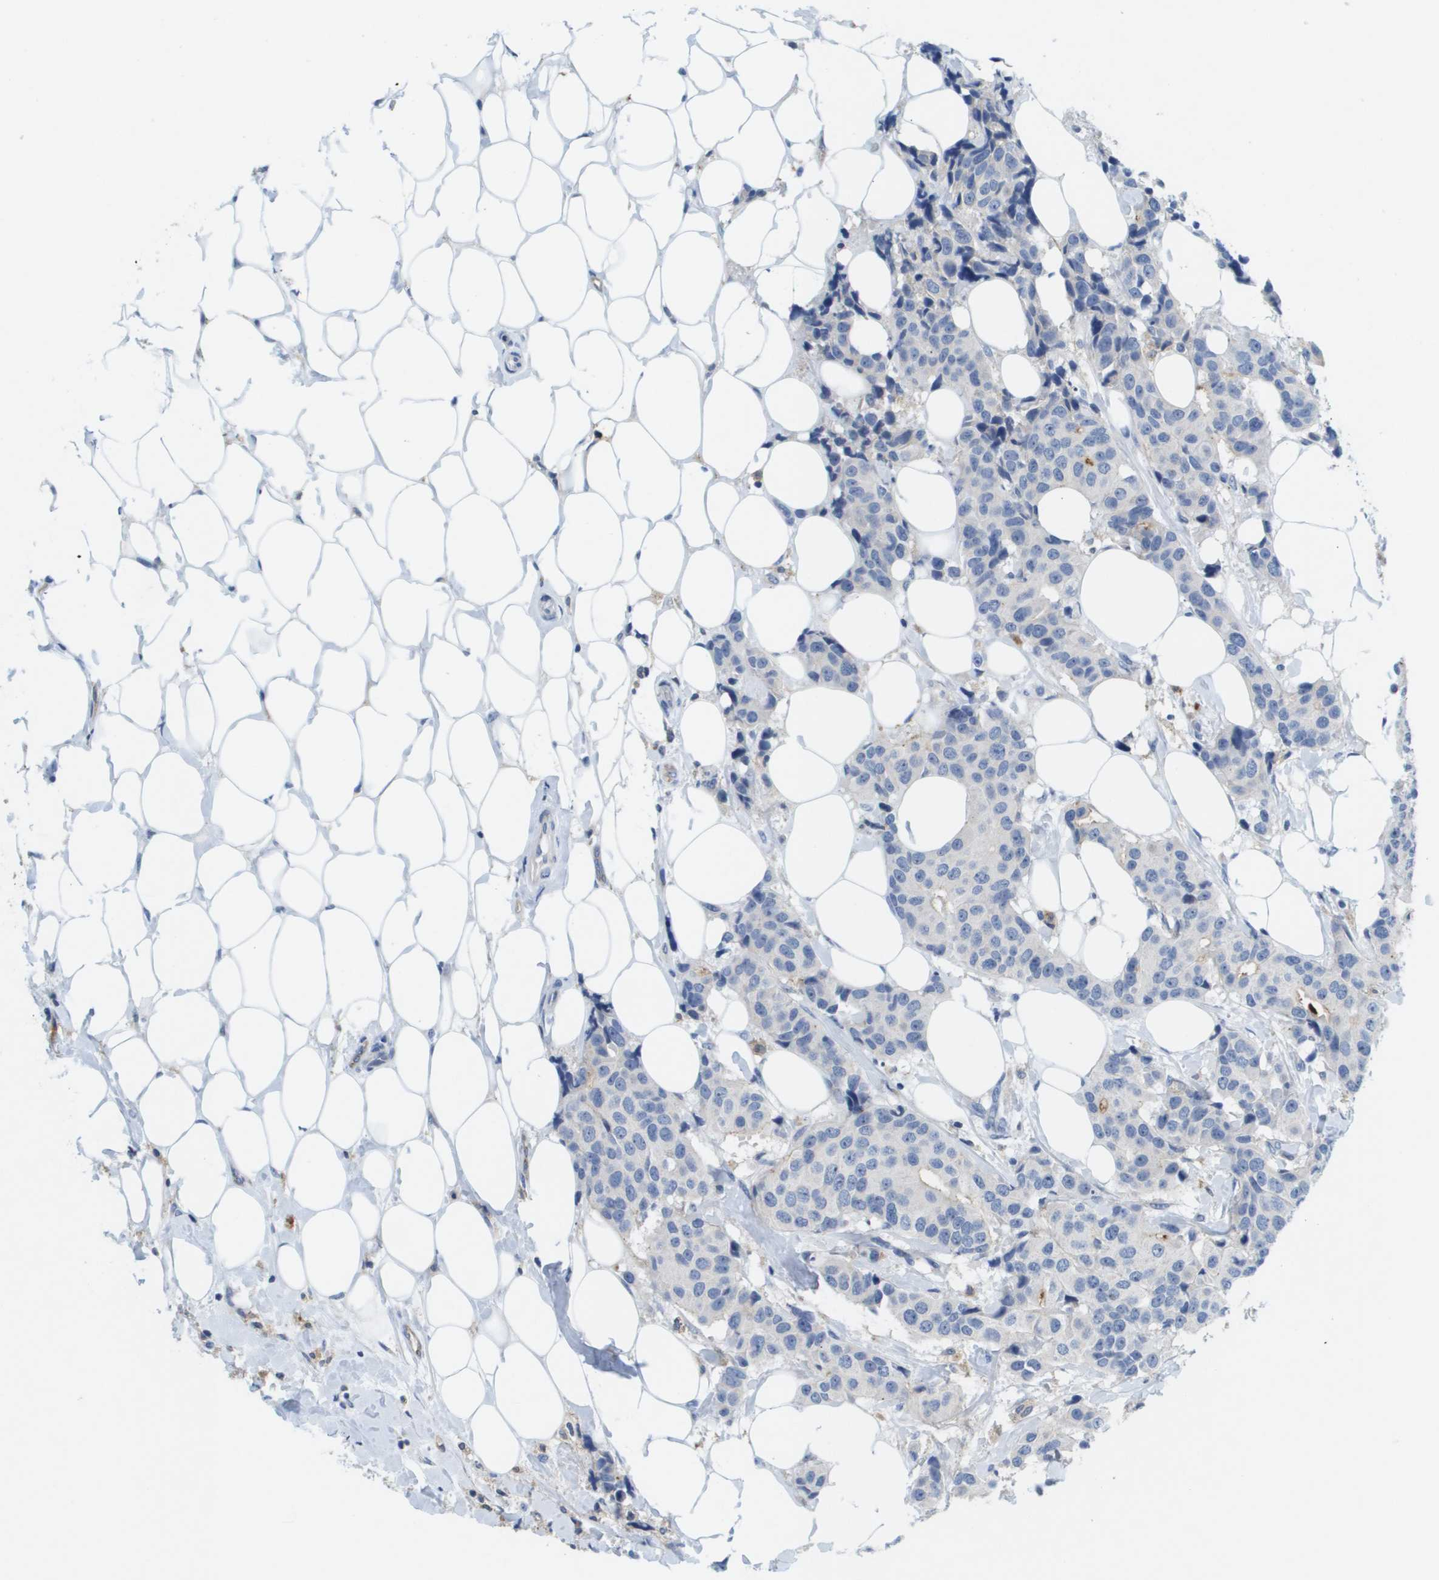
{"staining": {"intensity": "negative", "quantity": "none", "location": "none"}, "tissue": "breast cancer", "cell_type": "Tumor cells", "image_type": "cancer", "snomed": [{"axis": "morphology", "description": "Normal tissue, NOS"}, {"axis": "morphology", "description": "Duct carcinoma"}, {"axis": "topography", "description": "Breast"}], "caption": "Human infiltrating ductal carcinoma (breast) stained for a protein using IHC shows no staining in tumor cells.", "gene": "LIPG", "patient": {"sex": "female", "age": 39}}